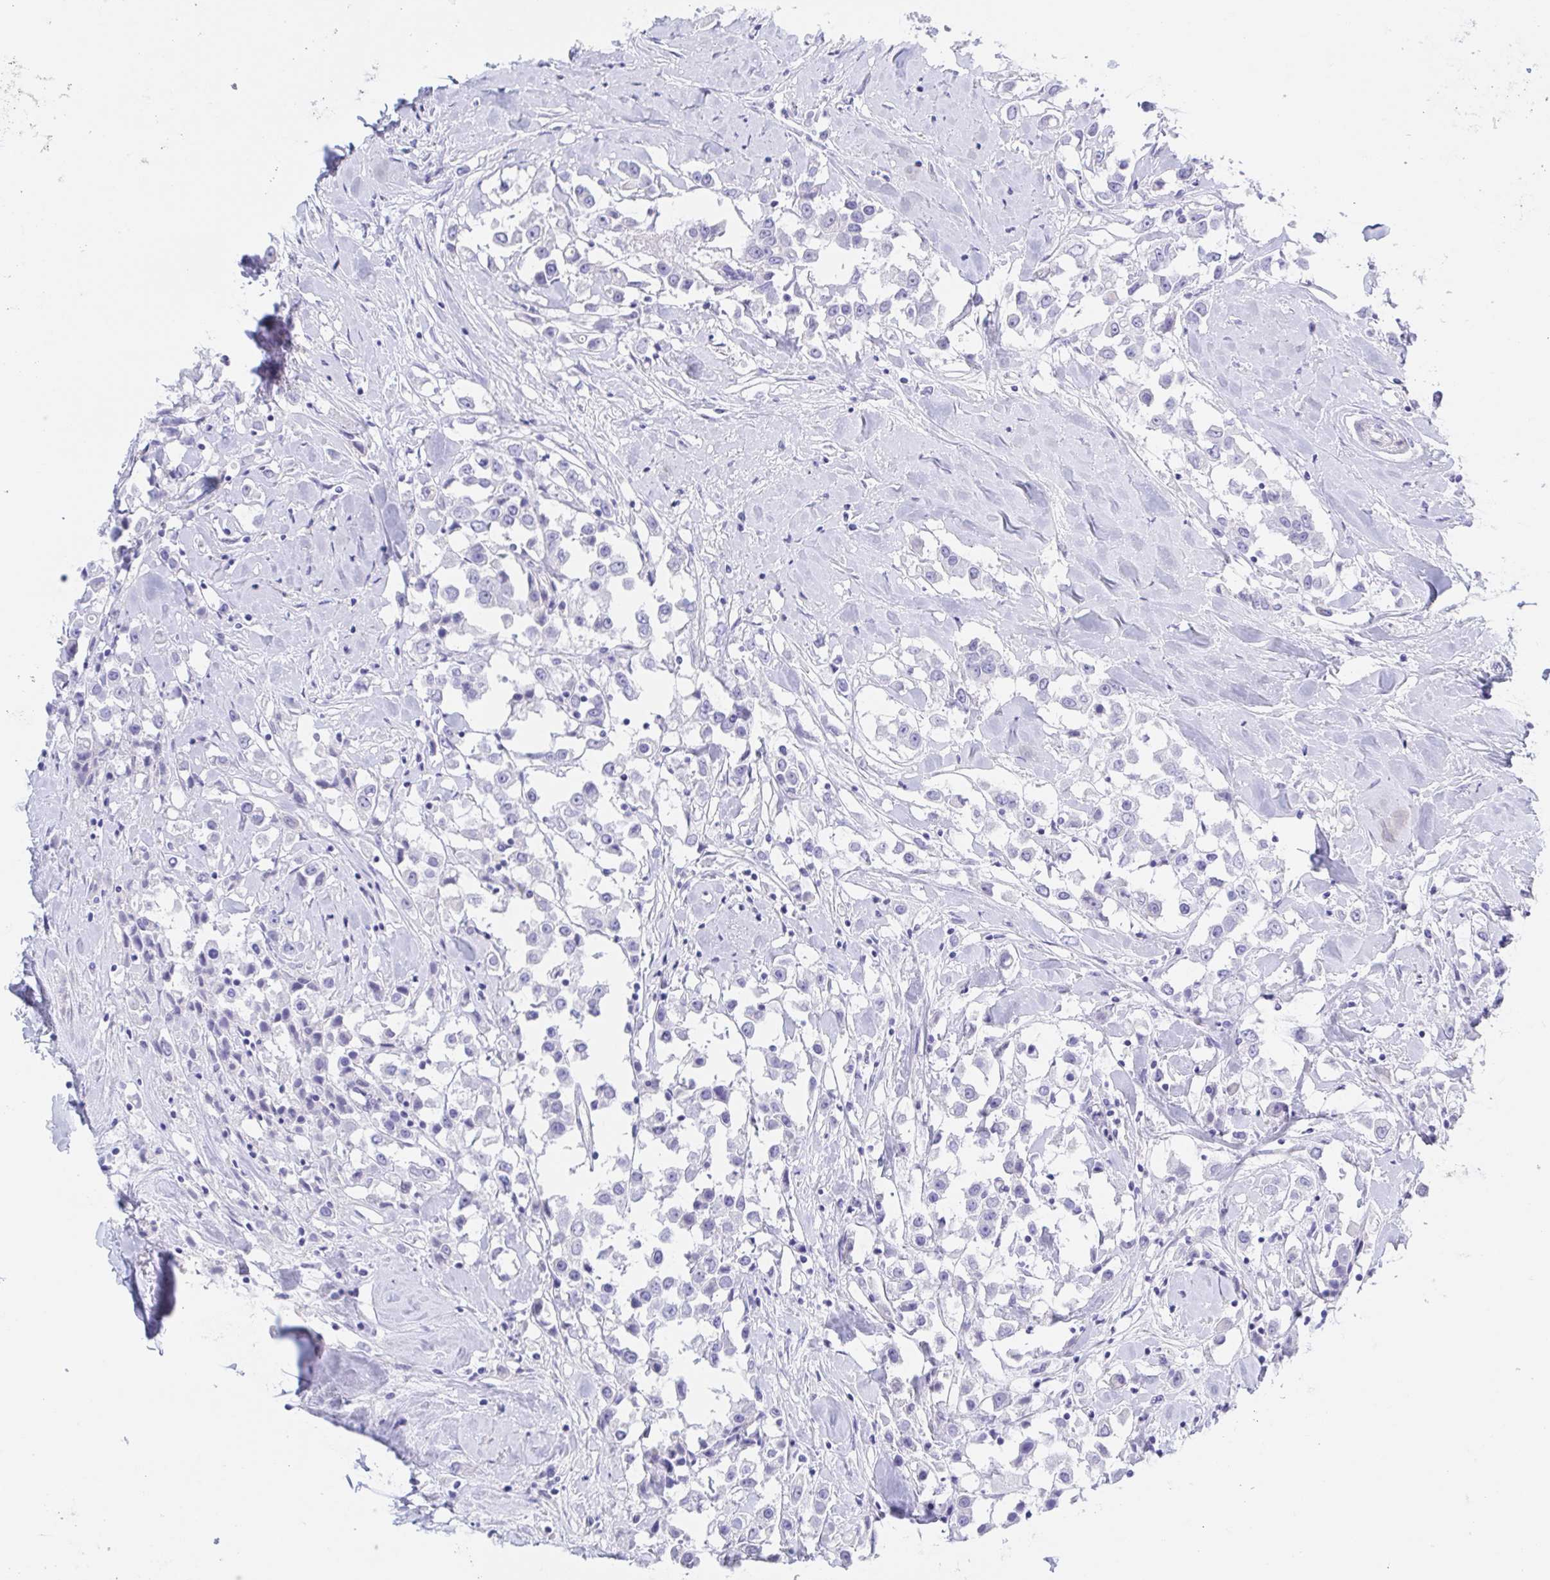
{"staining": {"intensity": "negative", "quantity": "none", "location": "none"}, "tissue": "breast cancer", "cell_type": "Tumor cells", "image_type": "cancer", "snomed": [{"axis": "morphology", "description": "Duct carcinoma"}, {"axis": "topography", "description": "Breast"}], "caption": "There is no significant staining in tumor cells of invasive ductal carcinoma (breast).", "gene": "MUCL3", "patient": {"sex": "female", "age": 61}}